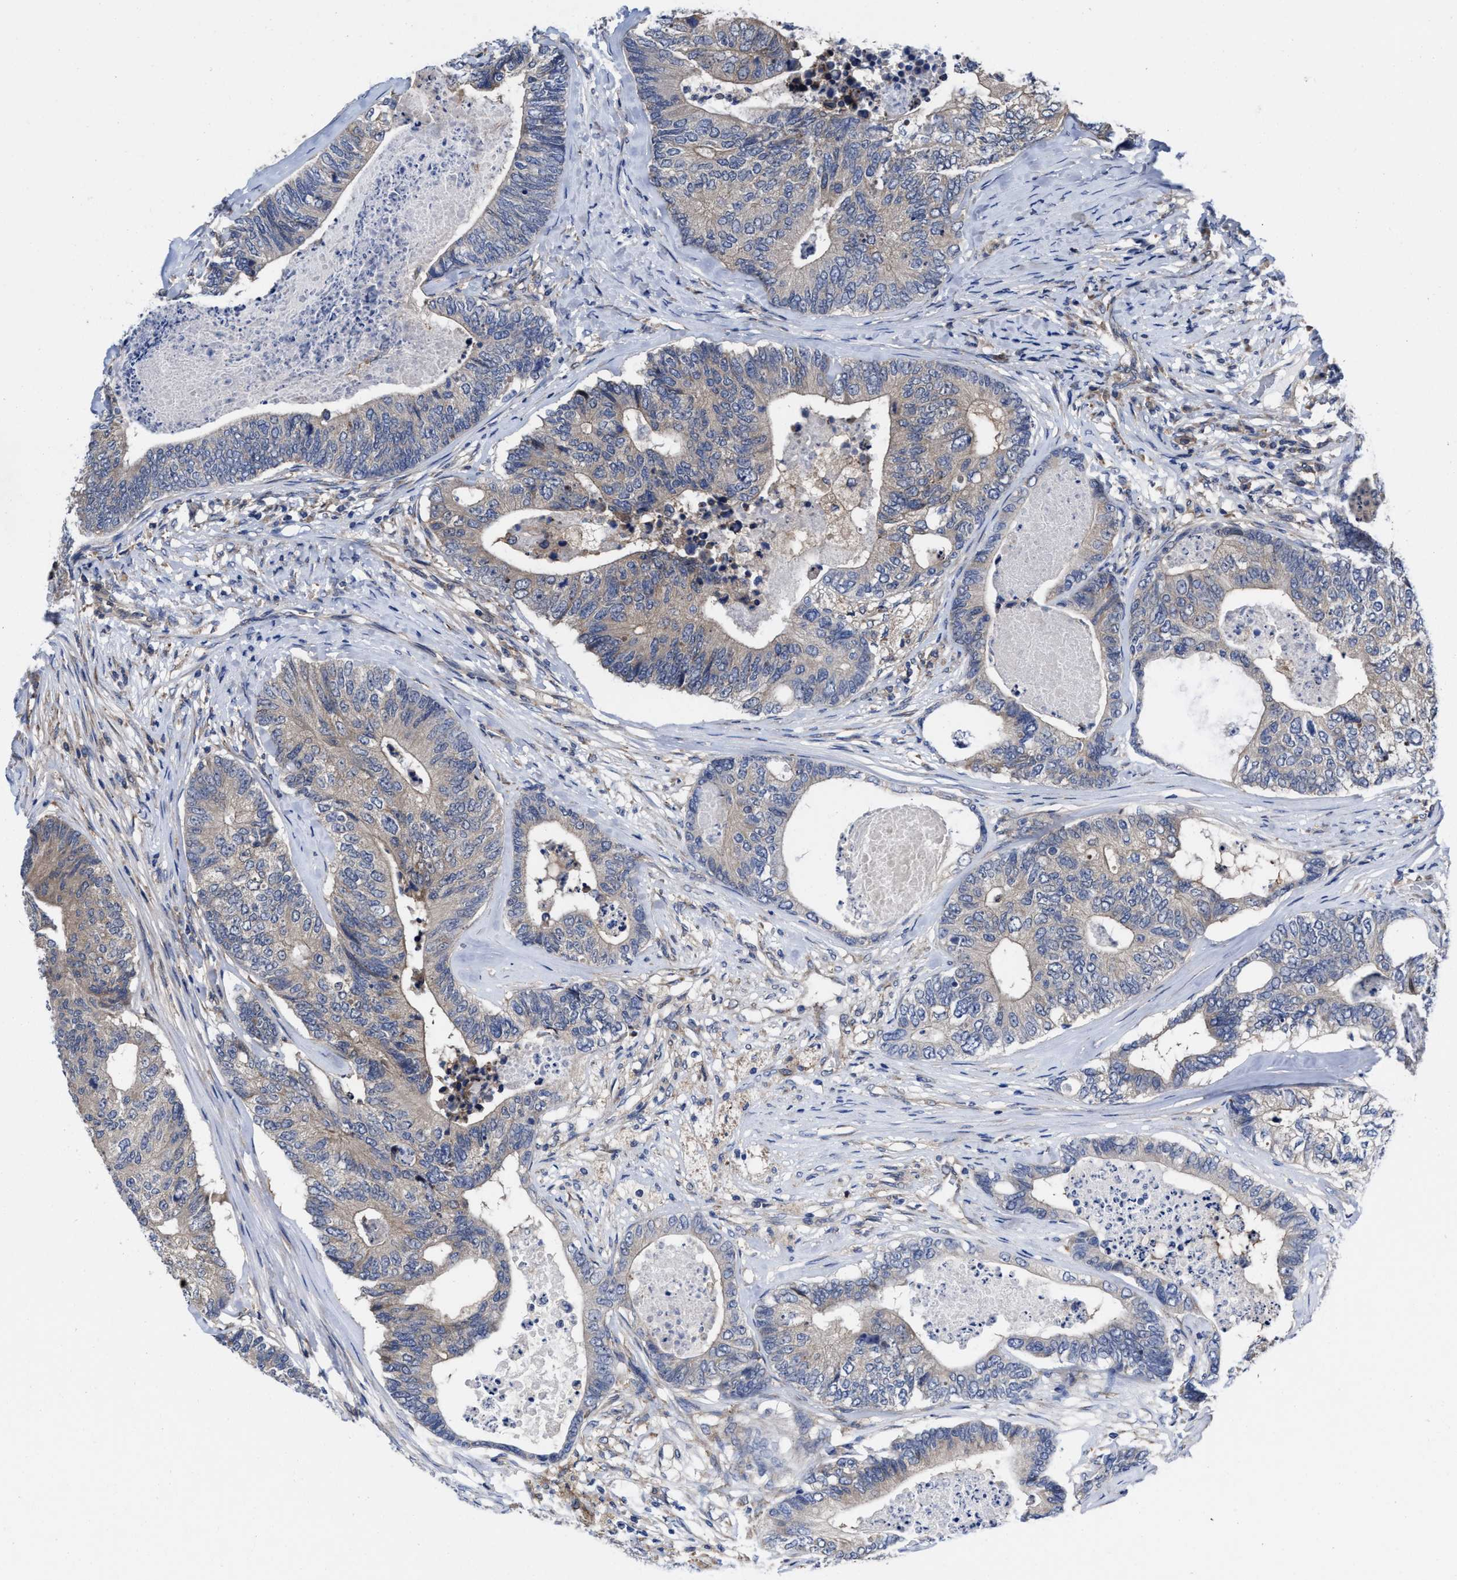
{"staining": {"intensity": "weak", "quantity": "25%-75%", "location": "cytoplasmic/membranous"}, "tissue": "colorectal cancer", "cell_type": "Tumor cells", "image_type": "cancer", "snomed": [{"axis": "morphology", "description": "Adenocarcinoma, NOS"}, {"axis": "topography", "description": "Colon"}], "caption": "Protein staining of colorectal adenocarcinoma tissue reveals weak cytoplasmic/membranous expression in approximately 25%-75% of tumor cells.", "gene": "TXNDC17", "patient": {"sex": "female", "age": 67}}